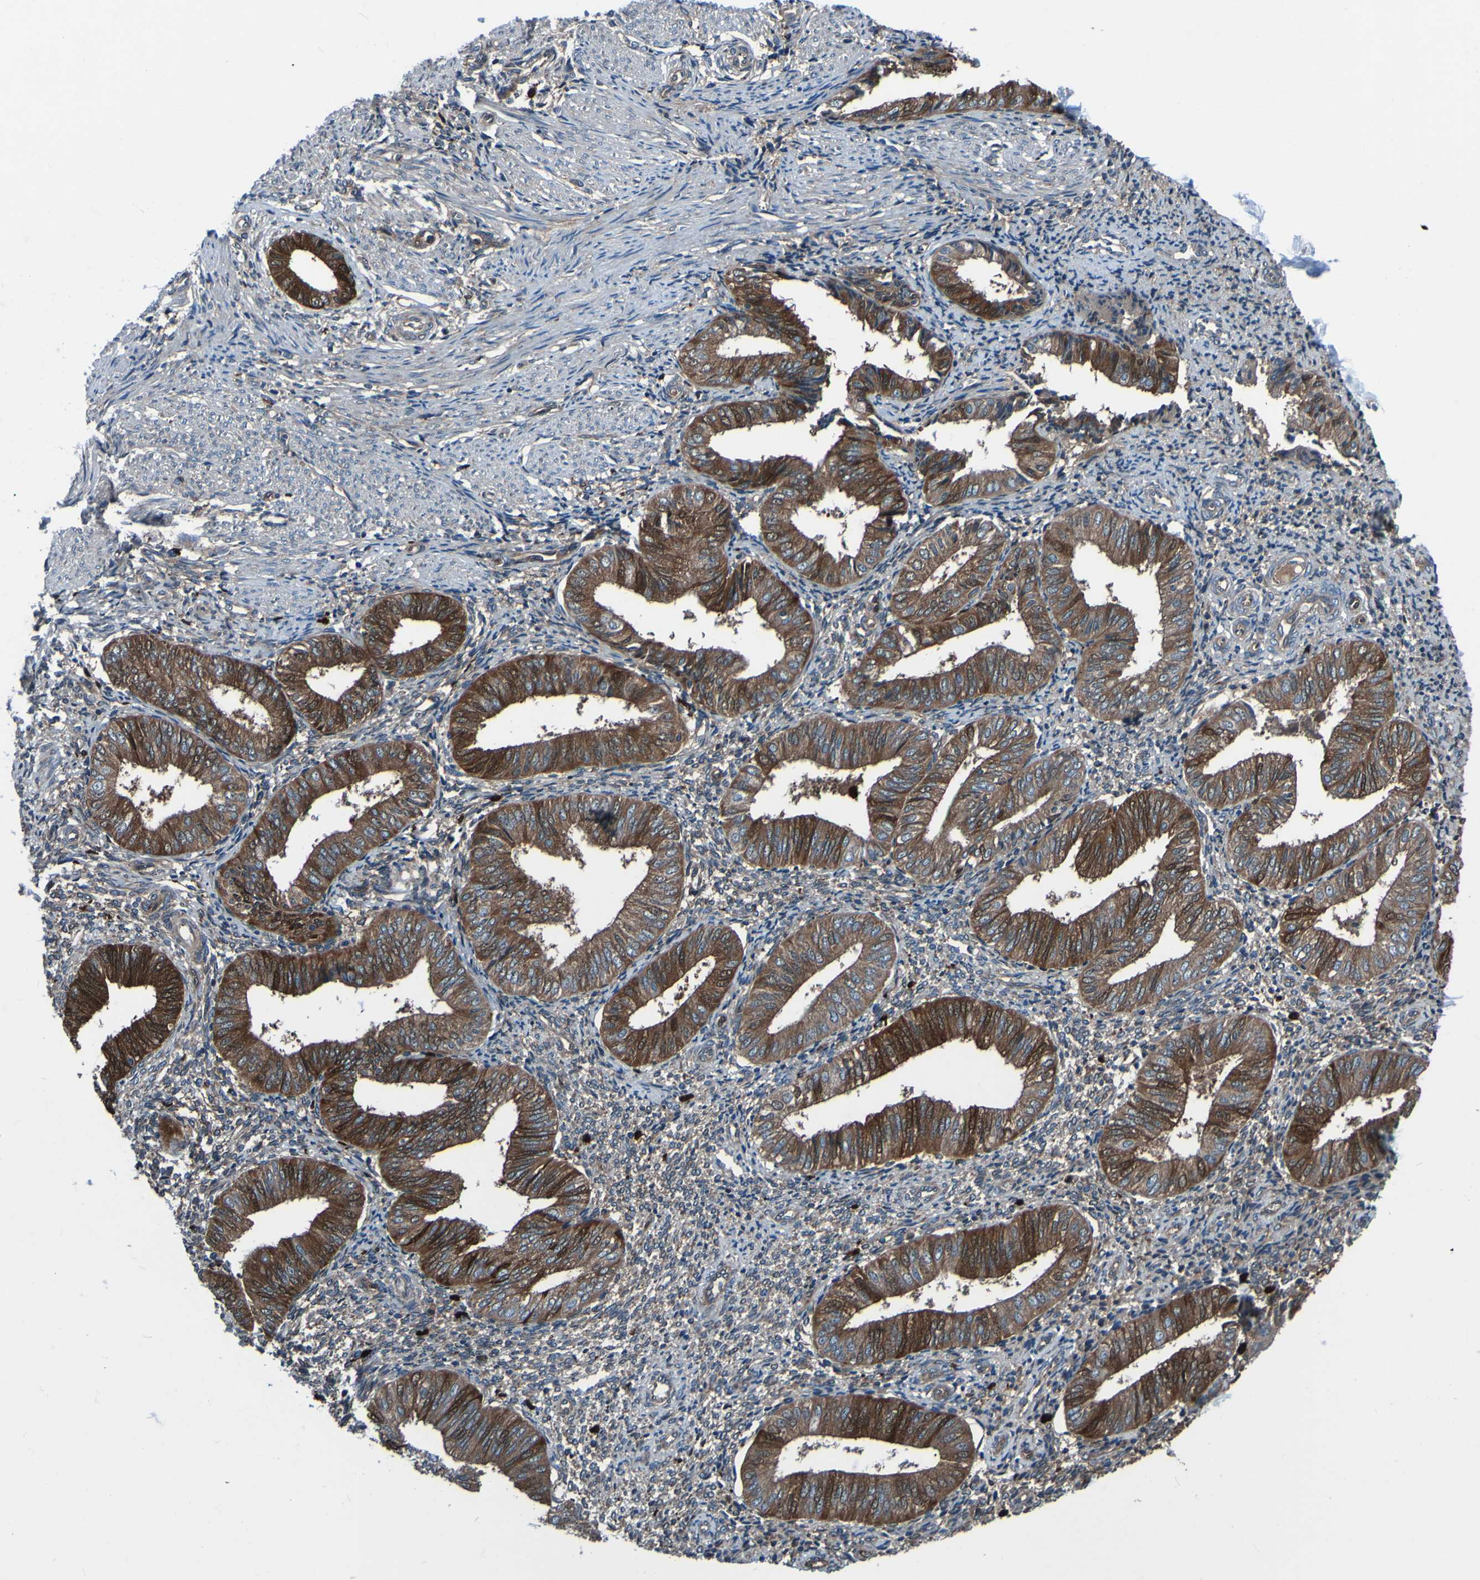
{"staining": {"intensity": "moderate", "quantity": "25%-75%", "location": "cytoplasmic/membranous"}, "tissue": "endometrium", "cell_type": "Cells in endometrial stroma", "image_type": "normal", "snomed": [{"axis": "morphology", "description": "Normal tissue, NOS"}, {"axis": "topography", "description": "Endometrium"}], "caption": "Immunohistochemical staining of normal human endometrium shows medium levels of moderate cytoplasmic/membranous staining in about 25%-75% of cells in endometrial stroma.", "gene": "RAB5B", "patient": {"sex": "female", "age": 50}}